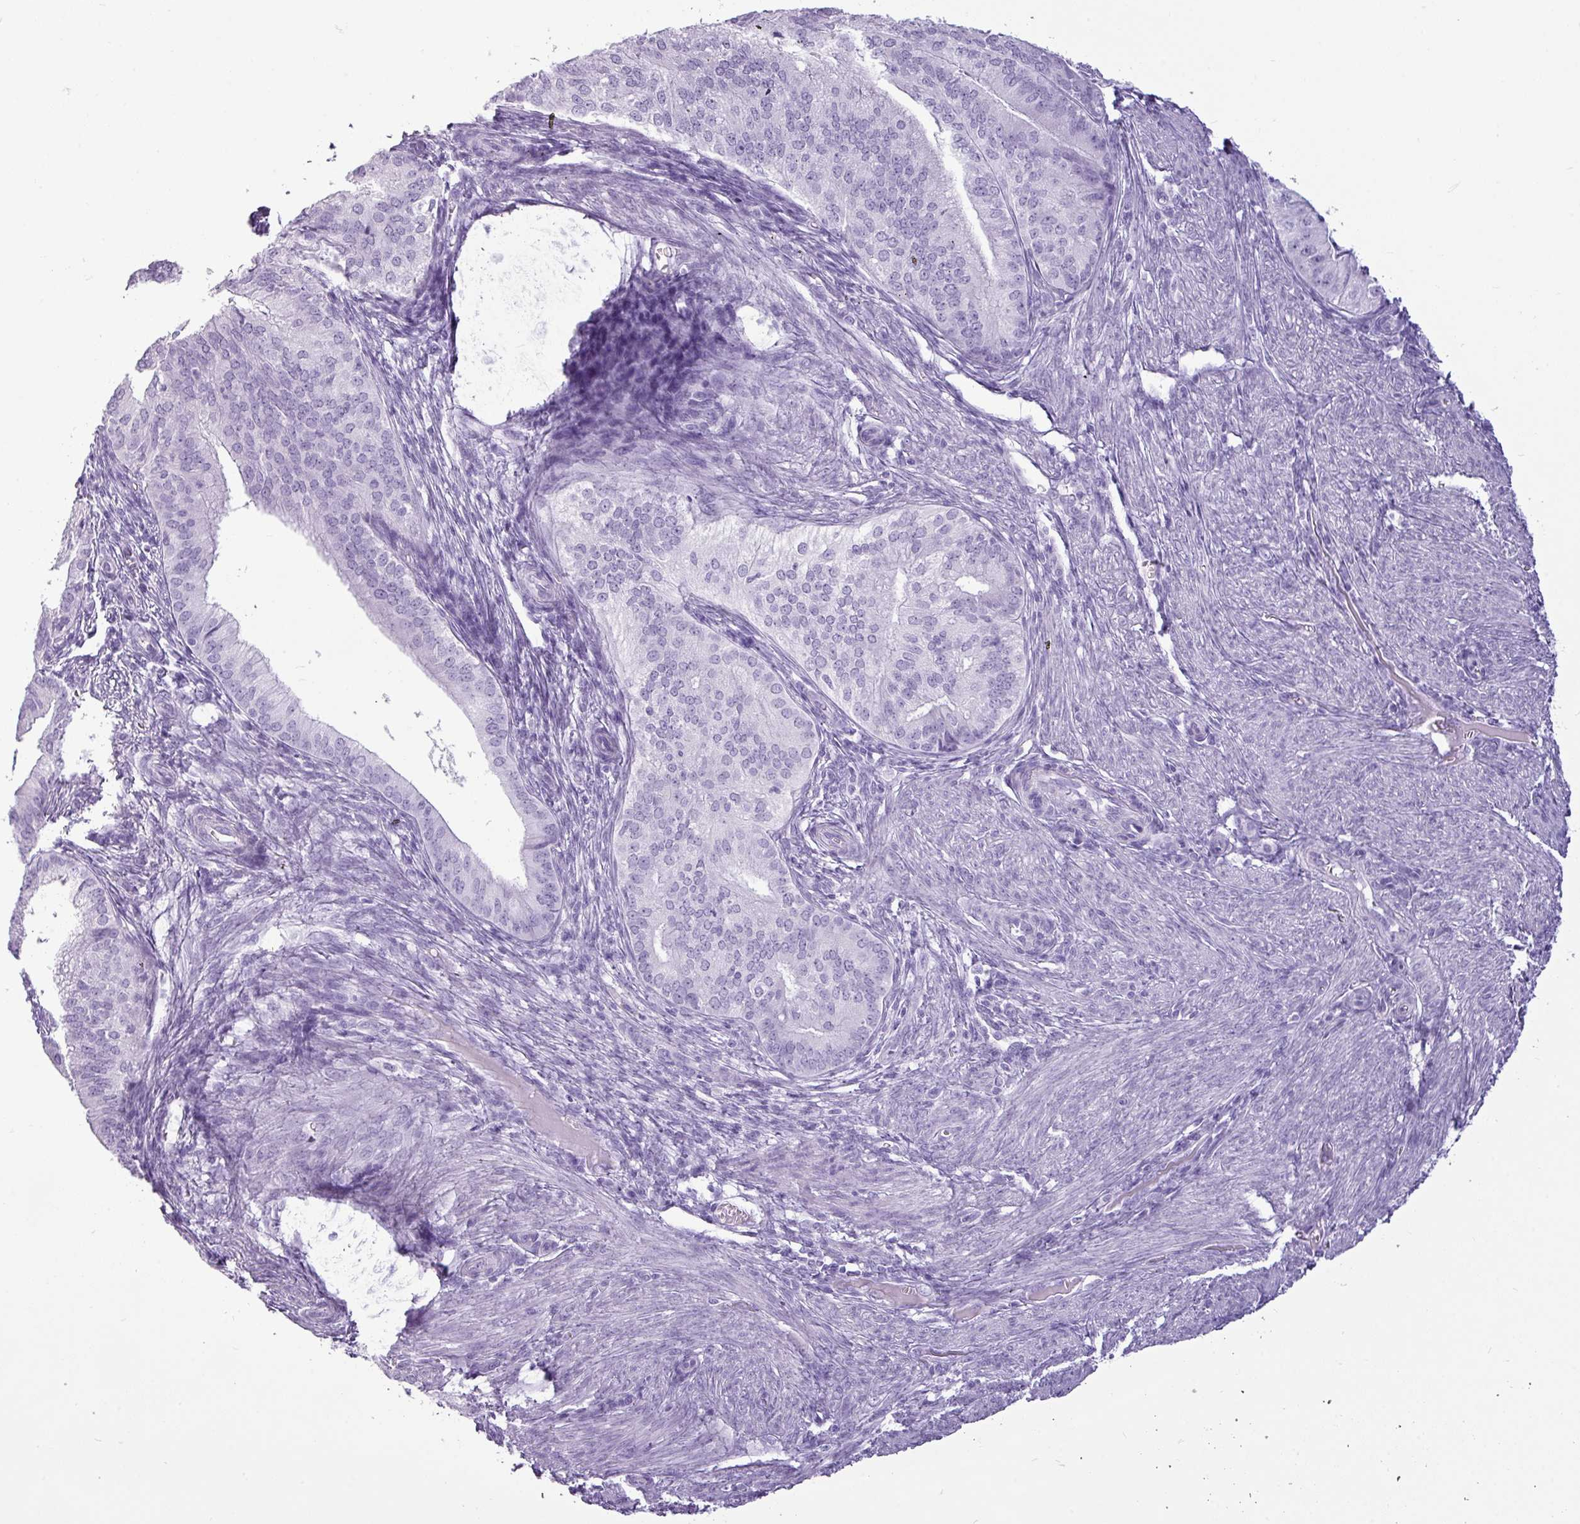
{"staining": {"intensity": "negative", "quantity": "none", "location": "none"}, "tissue": "endometrial cancer", "cell_type": "Tumor cells", "image_type": "cancer", "snomed": [{"axis": "morphology", "description": "Adenocarcinoma, NOS"}, {"axis": "topography", "description": "Endometrium"}], "caption": "IHC photomicrograph of neoplastic tissue: adenocarcinoma (endometrial) stained with DAB demonstrates no significant protein staining in tumor cells.", "gene": "AMY1B", "patient": {"sex": "female", "age": 50}}